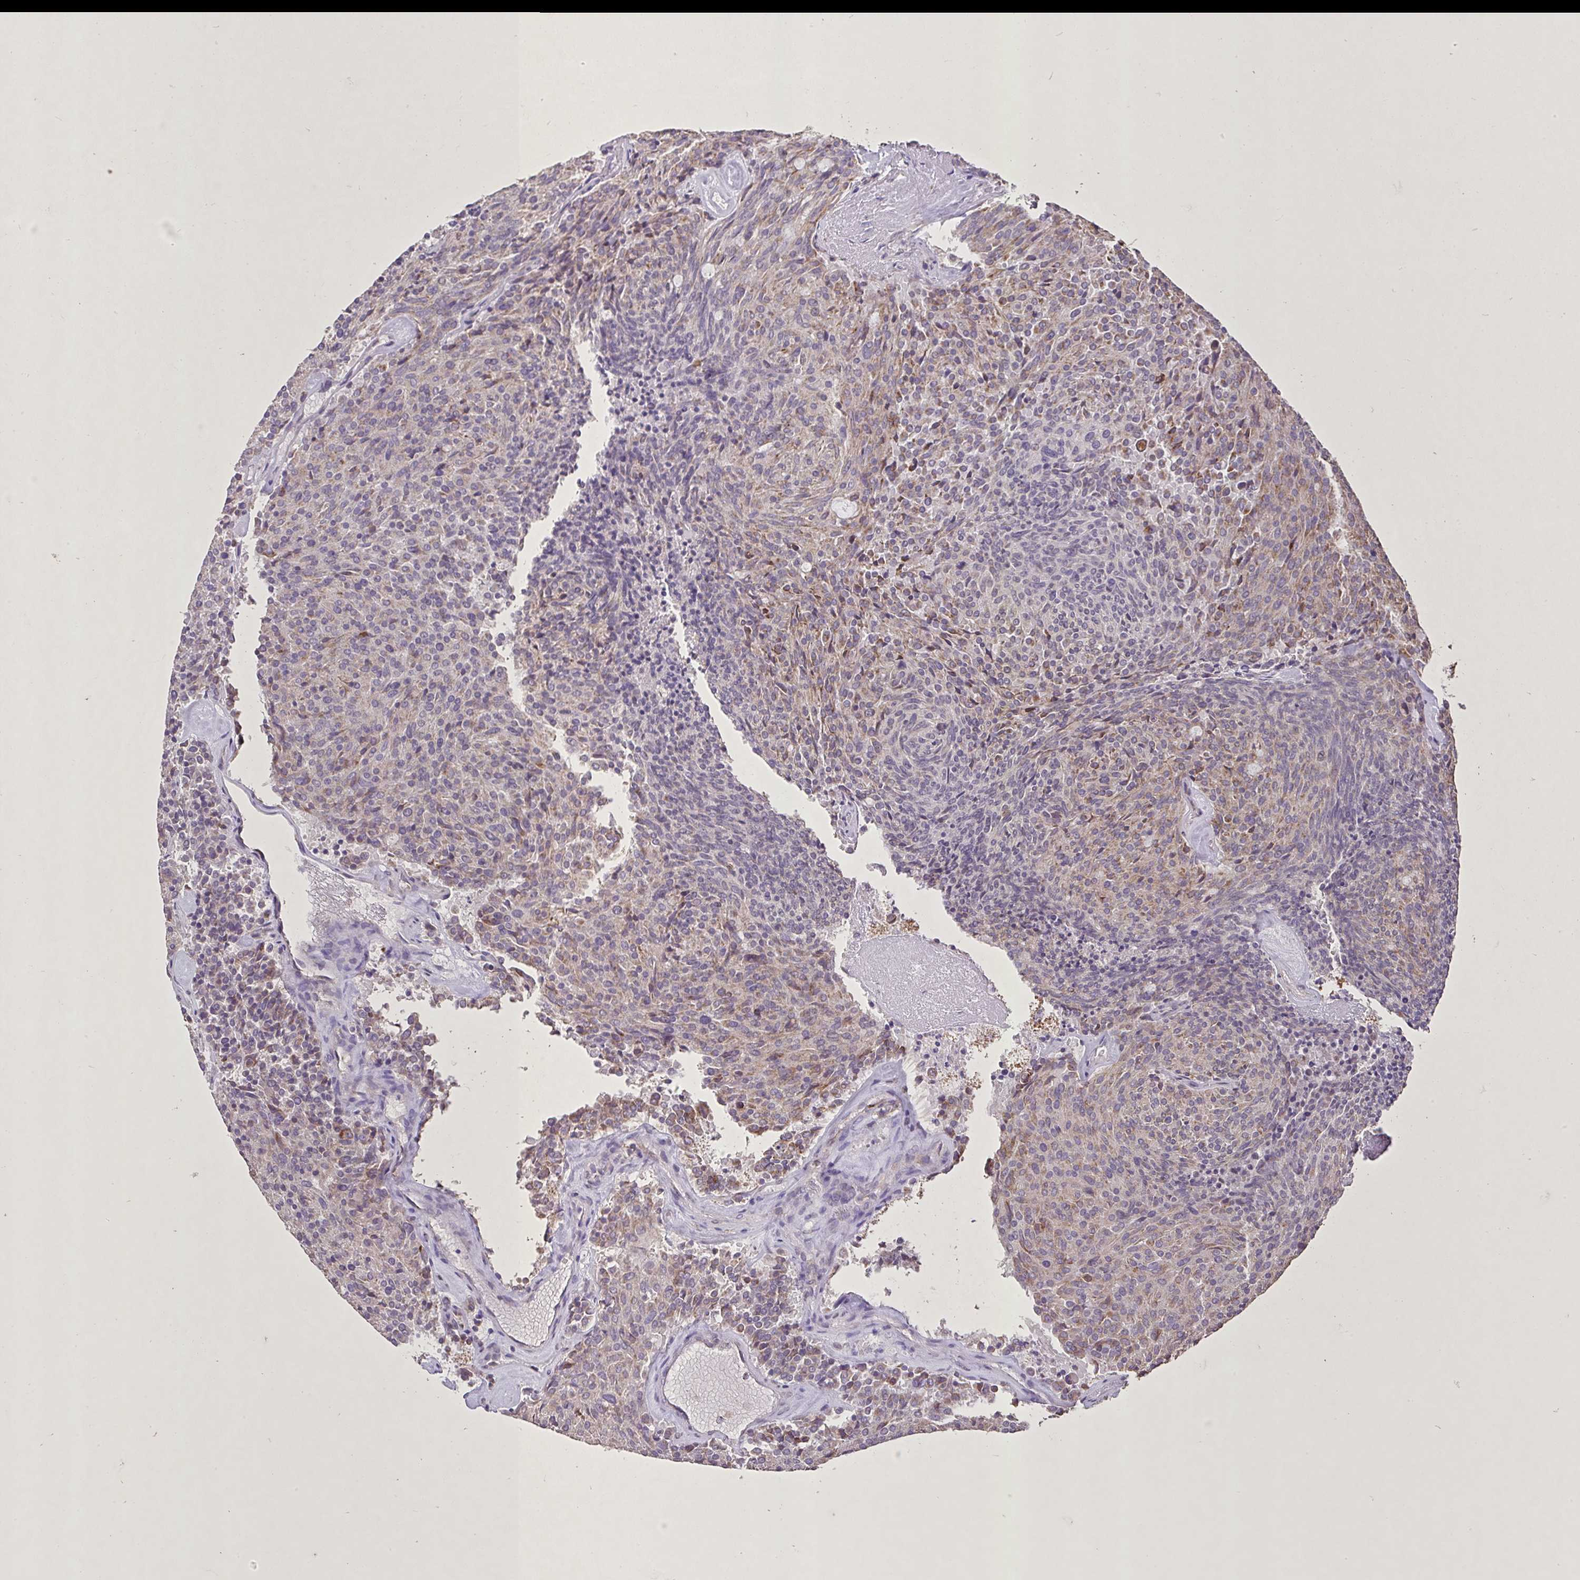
{"staining": {"intensity": "moderate", "quantity": "25%-75%", "location": "cytoplasmic/membranous"}, "tissue": "carcinoid", "cell_type": "Tumor cells", "image_type": "cancer", "snomed": [{"axis": "morphology", "description": "Carcinoid, malignant, NOS"}, {"axis": "topography", "description": "Pancreas"}], "caption": "Protein expression analysis of human carcinoid reveals moderate cytoplasmic/membranous staining in about 25%-75% of tumor cells.", "gene": "AGK", "patient": {"sex": "female", "age": 54}}